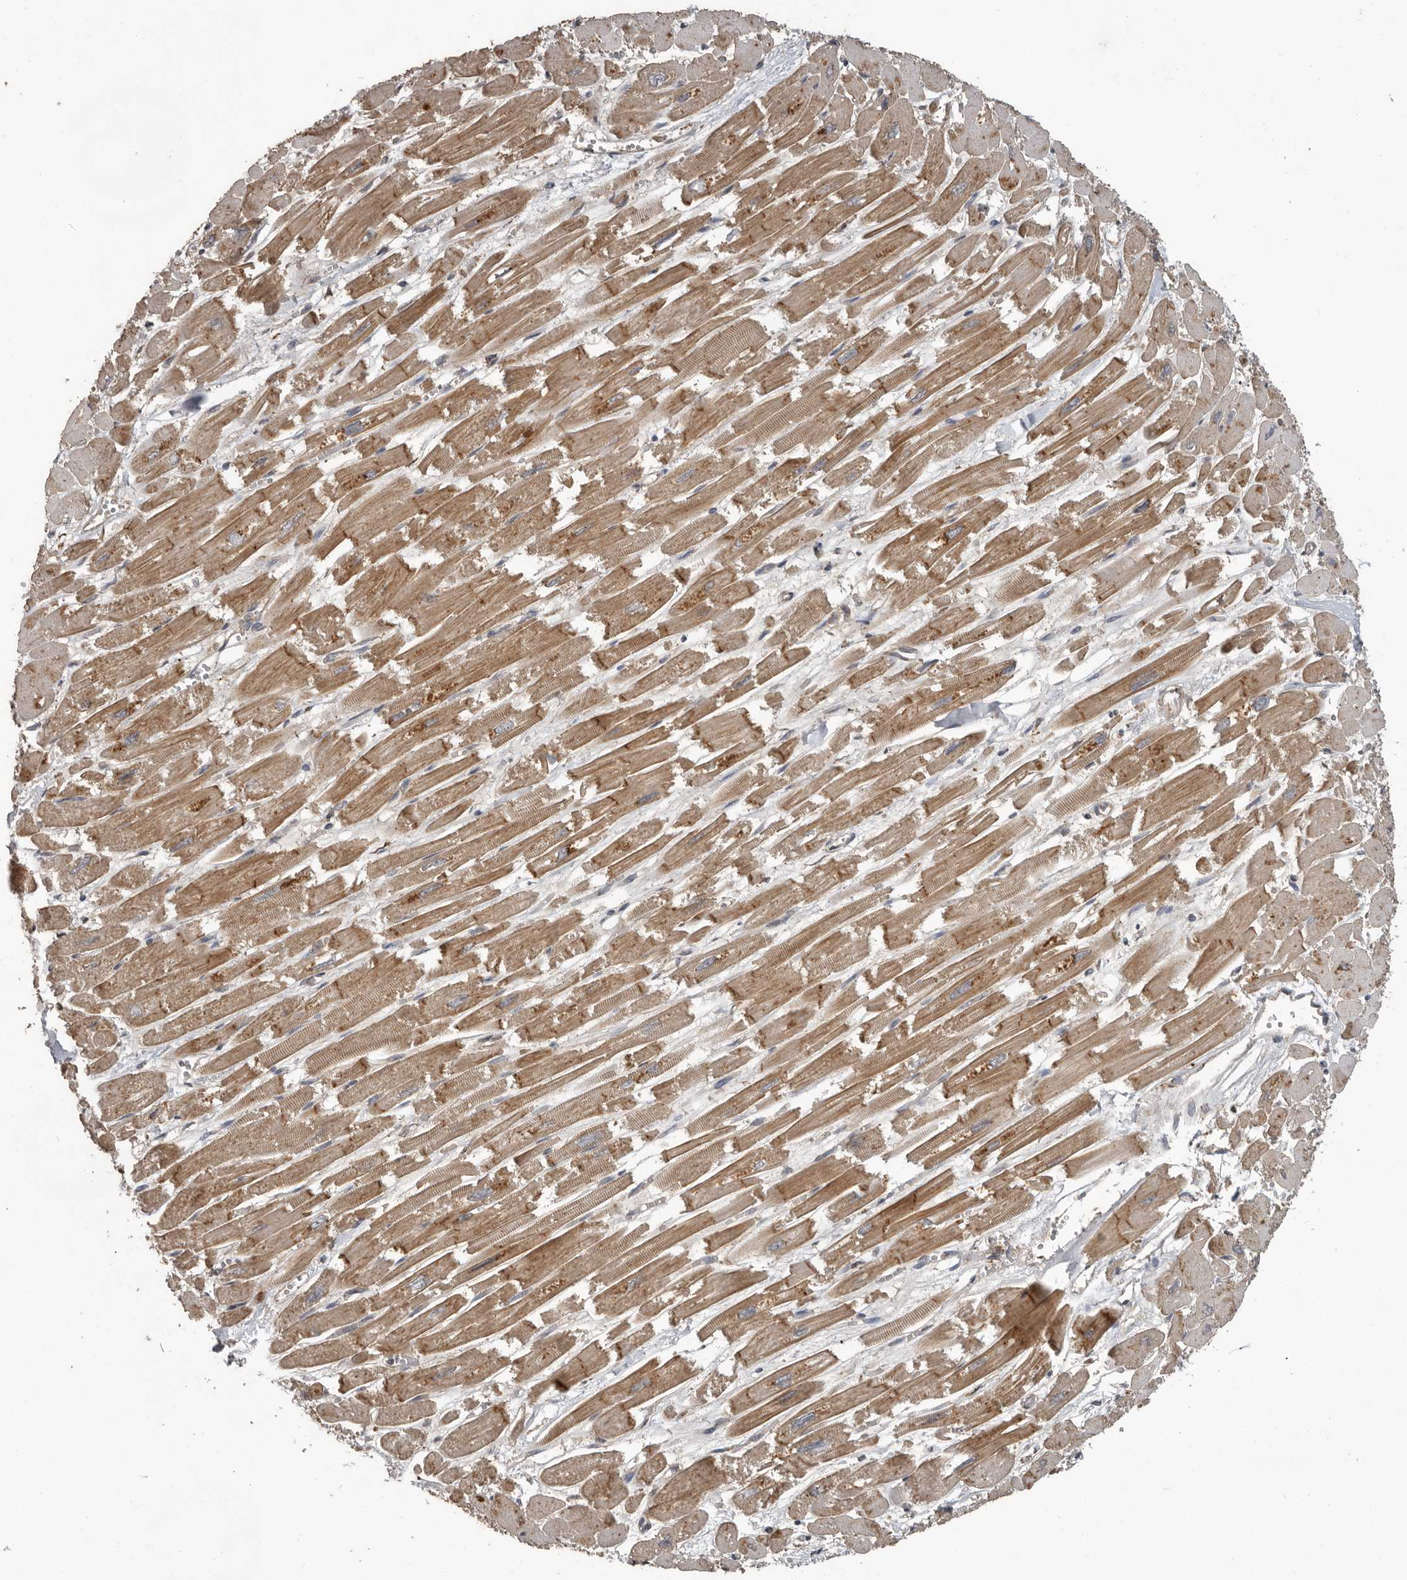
{"staining": {"intensity": "moderate", "quantity": ">75%", "location": "cytoplasmic/membranous"}, "tissue": "heart muscle", "cell_type": "Cardiomyocytes", "image_type": "normal", "snomed": [{"axis": "morphology", "description": "Normal tissue, NOS"}, {"axis": "topography", "description": "Heart"}], "caption": "This is a micrograph of immunohistochemistry staining of normal heart muscle, which shows moderate positivity in the cytoplasmic/membranous of cardiomyocytes.", "gene": "CEP350", "patient": {"sex": "male", "age": 54}}